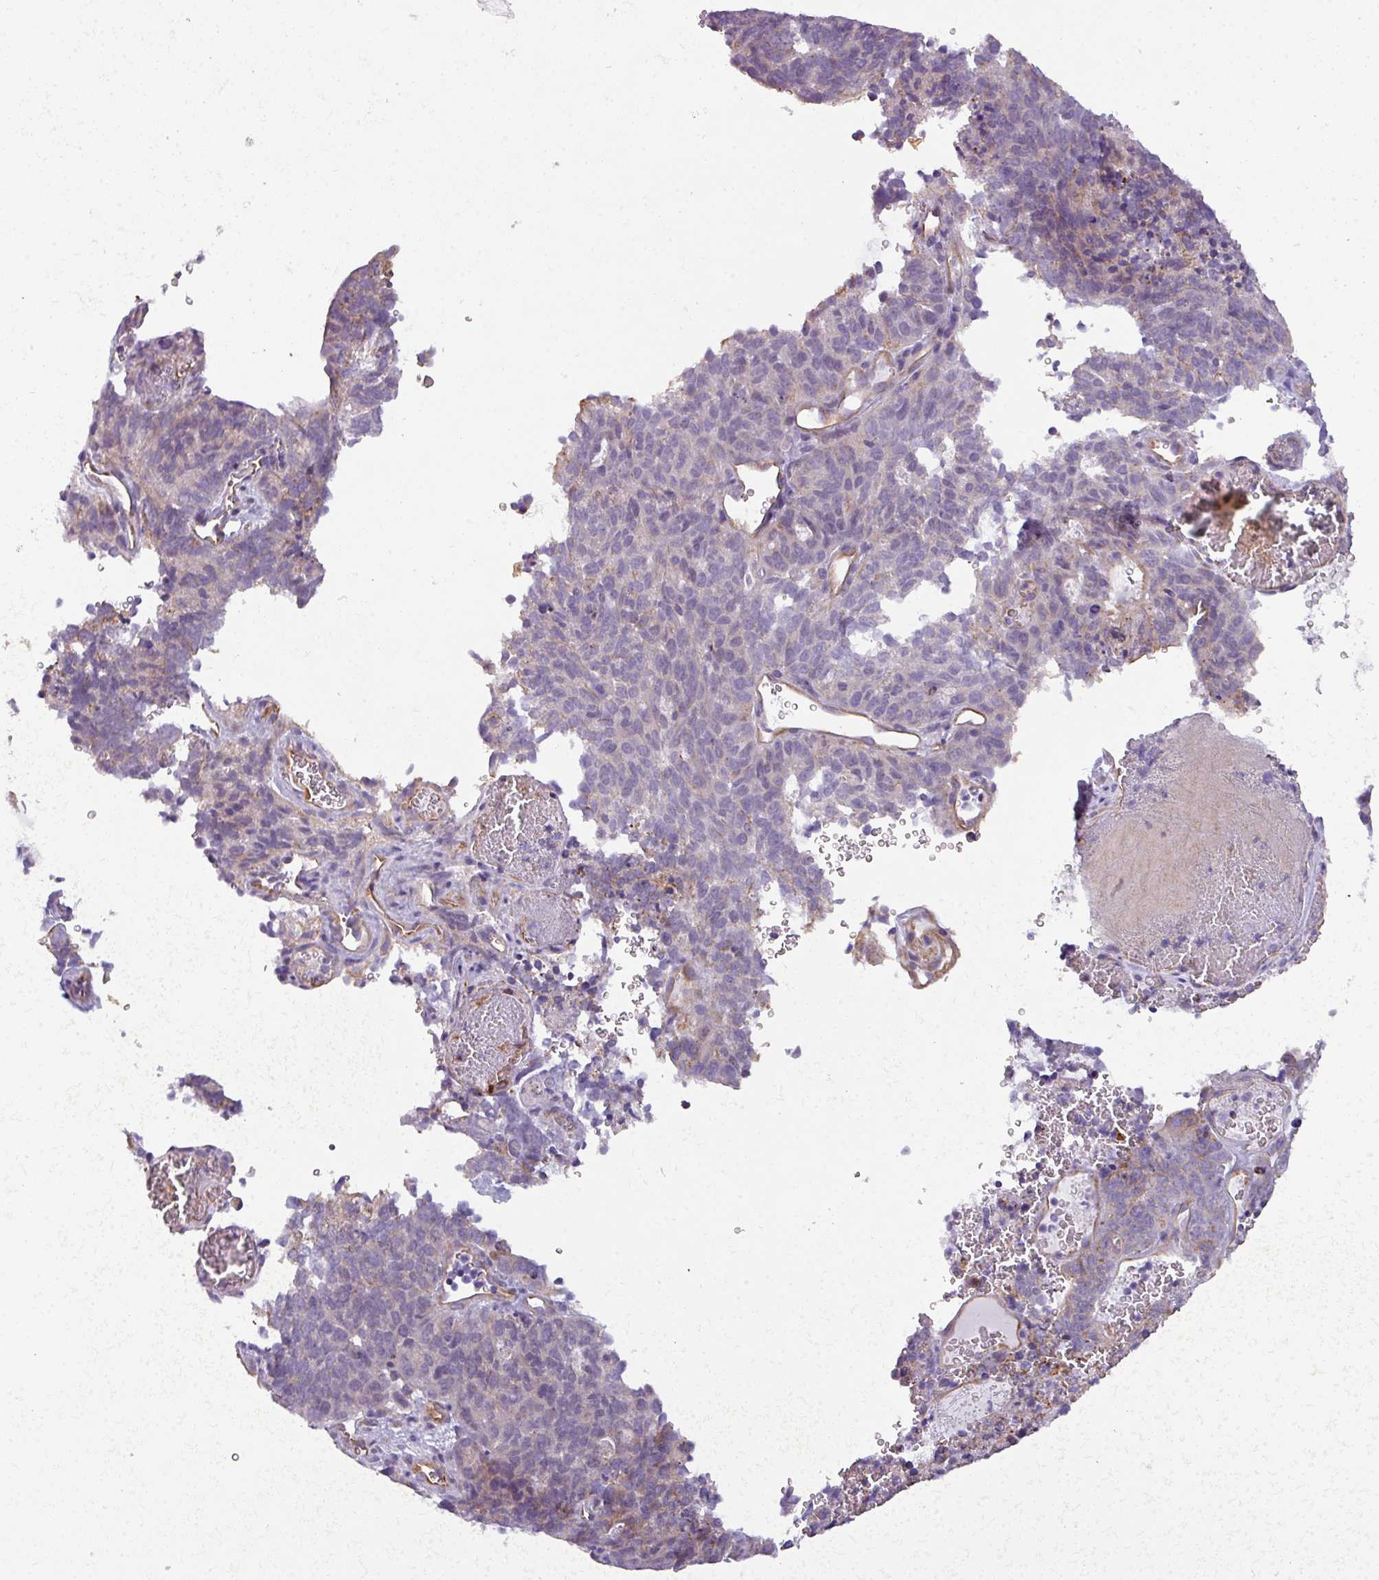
{"staining": {"intensity": "negative", "quantity": "none", "location": "none"}, "tissue": "cervical cancer", "cell_type": "Tumor cells", "image_type": "cancer", "snomed": [{"axis": "morphology", "description": "Adenocarcinoma, NOS"}, {"axis": "topography", "description": "Cervix"}], "caption": "An image of cervical cancer (adenocarcinoma) stained for a protein reveals no brown staining in tumor cells.", "gene": "BUD23", "patient": {"sex": "female", "age": 38}}